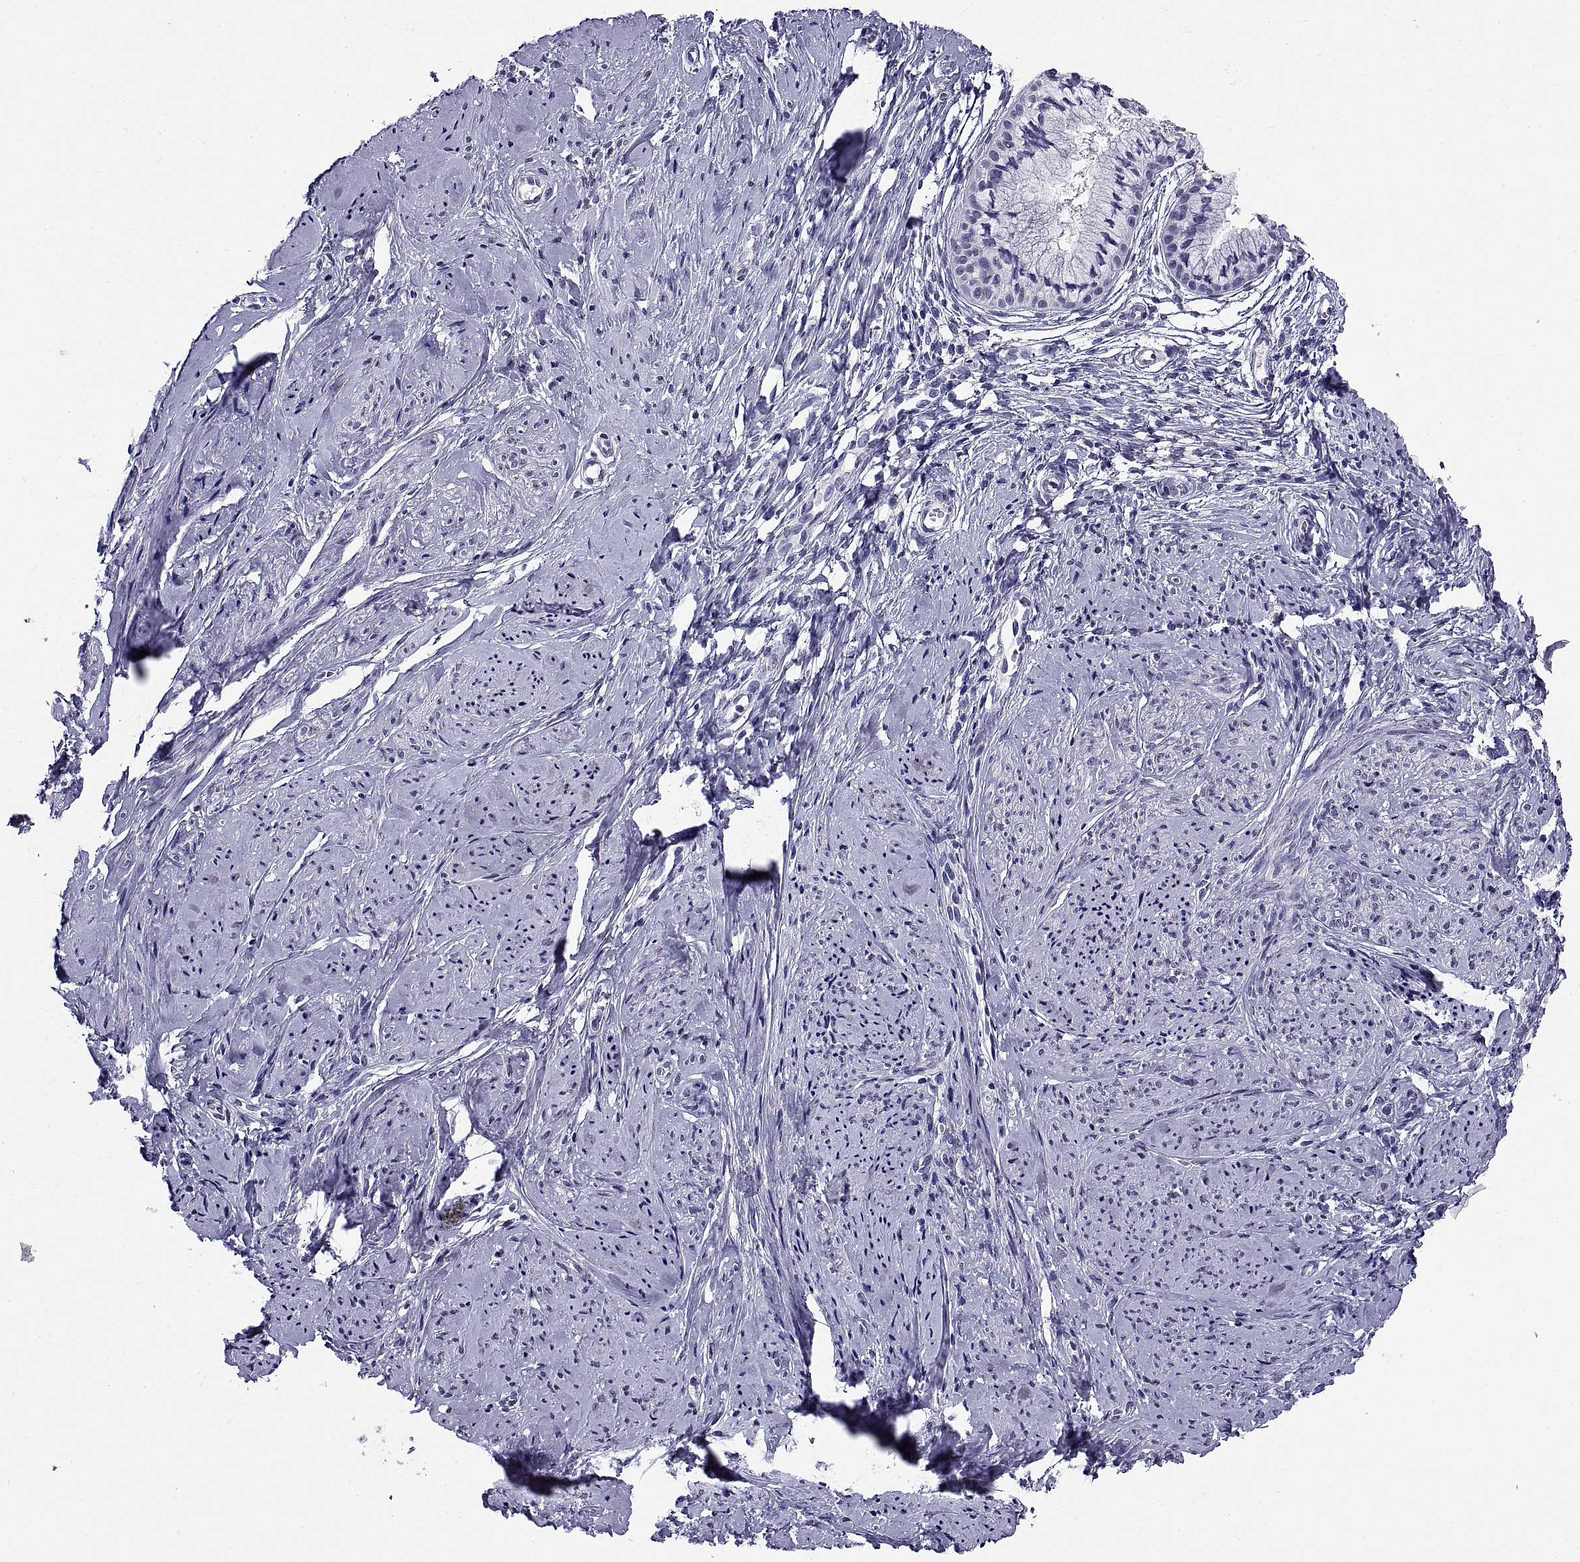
{"staining": {"intensity": "negative", "quantity": "none", "location": "none"}, "tissue": "smooth muscle", "cell_type": "Smooth muscle cells", "image_type": "normal", "snomed": [{"axis": "morphology", "description": "Normal tissue, NOS"}, {"axis": "topography", "description": "Smooth muscle"}], "caption": "There is no significant expression in smooth muscle cells of smooth muscle. Nuclei are stained in blue.", "gene": "TGFBR3L", "patient": {"sex": "female", "age": 48}}